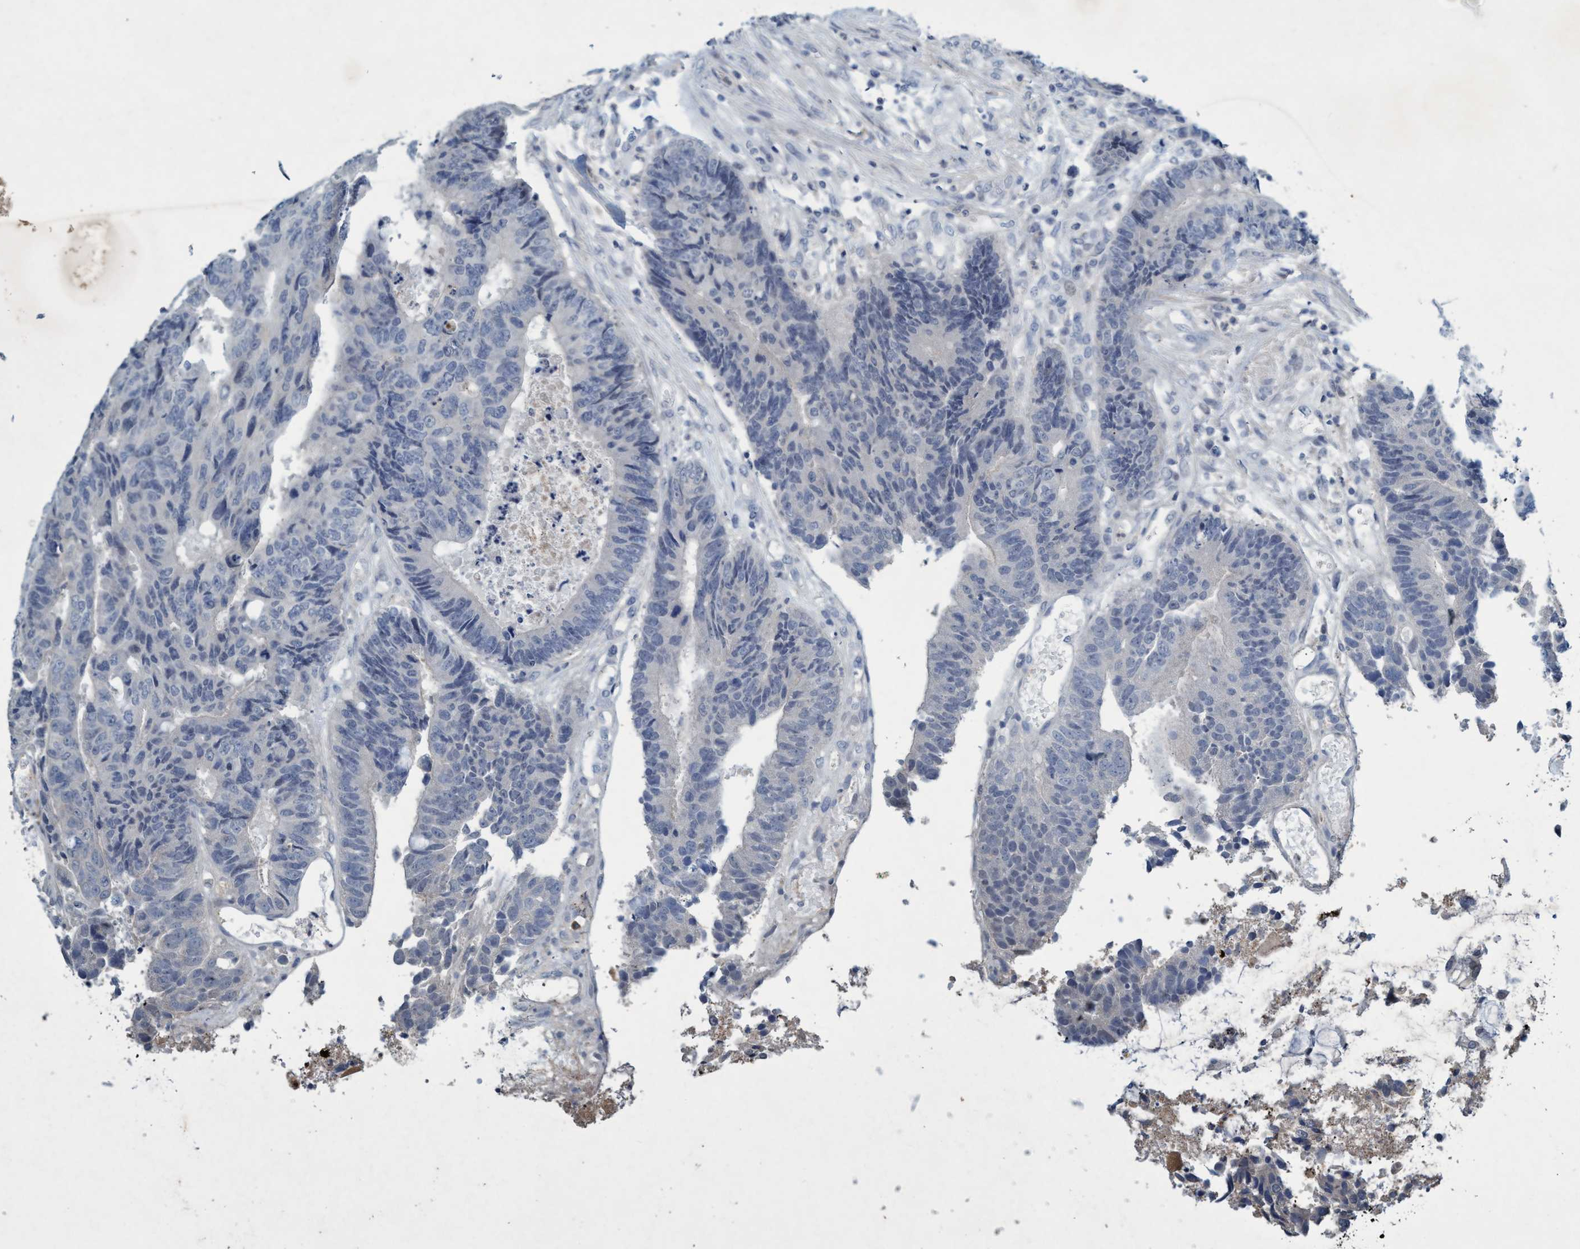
{"staining": {"intensity": "negative", "quantity": "none", "location": "none"}, "tissue": "colorectal cancer", "cell_type": "Tumor cells", "image_type": "cancer", "snomed": [{"axis": "morphology", "description": "Adenocarcinoma, NOS"}, {"axis": "topography", "description": "Rectum"}], "caption": "High power microscopy photomicrograph of an immunohistochemistry (IHC) photomicrograph of colorectal cancer, revealing no significant expression in tumor cells. Nuclei are stained in blue.", "gene": "RNF208", "patient": {"sex": "male", "age": 84}}